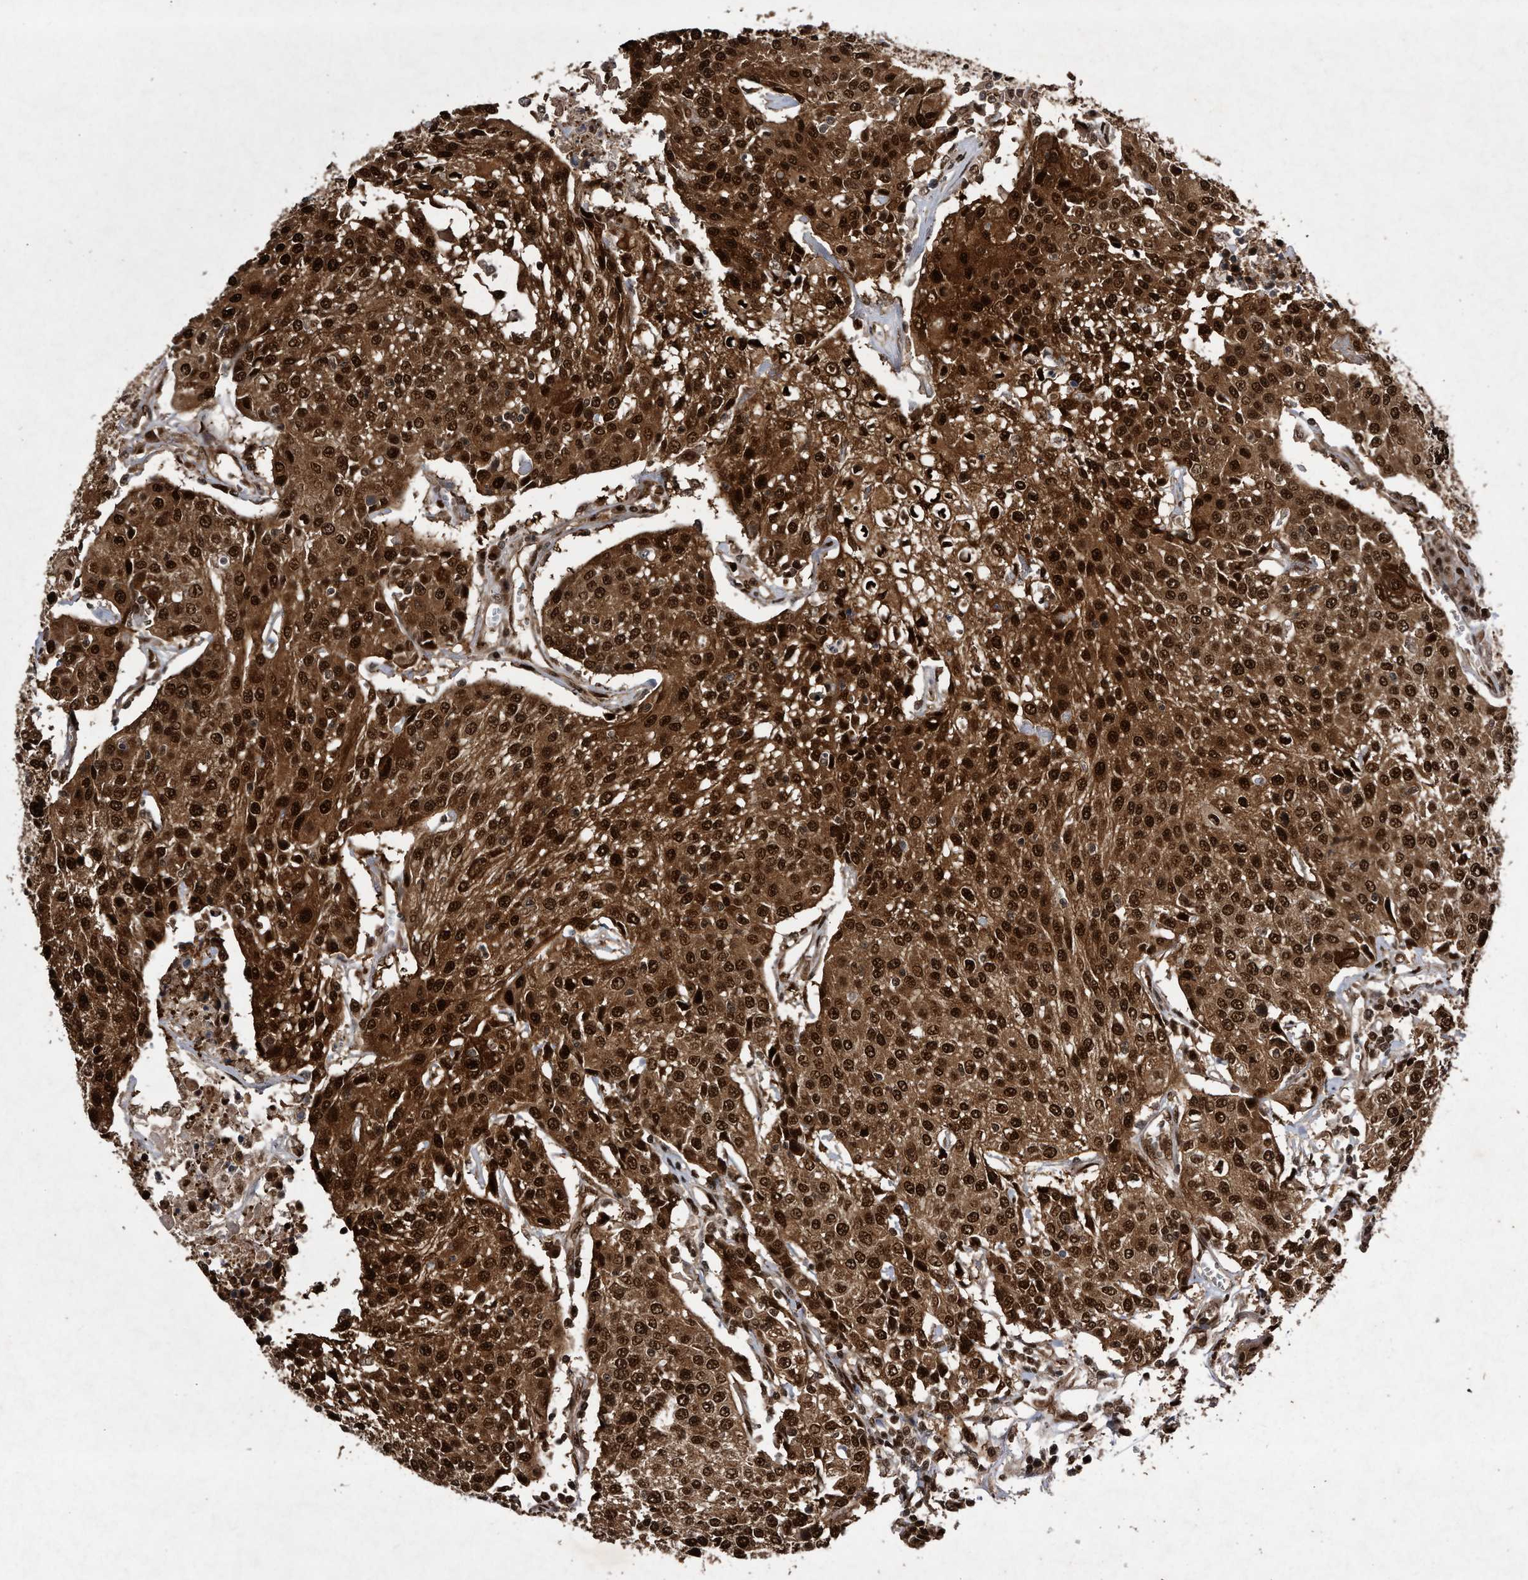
{"staining": {"intensity": "strong", "quantity": ">75%", "location": "cytoplasmic/membranous,nuclear"}, "tissue": "urothelial cancer", "cell_type": "Tumor cells", "image_type": "cancer", "snomed": [{"axis": "morphology", "description": "Urothelial carcinoma, High grade"}, {"axis": "topography", "description": "Urinary bladder"}], "caption": "Brown immunohistochemical staining in human urothelial cancer exhibits strong cytoplasmic/membranous and nuclear expression in about >75% of tumor cells.", "gene": "RAD23B", "patient": {"sex": "female", "age": 85}}